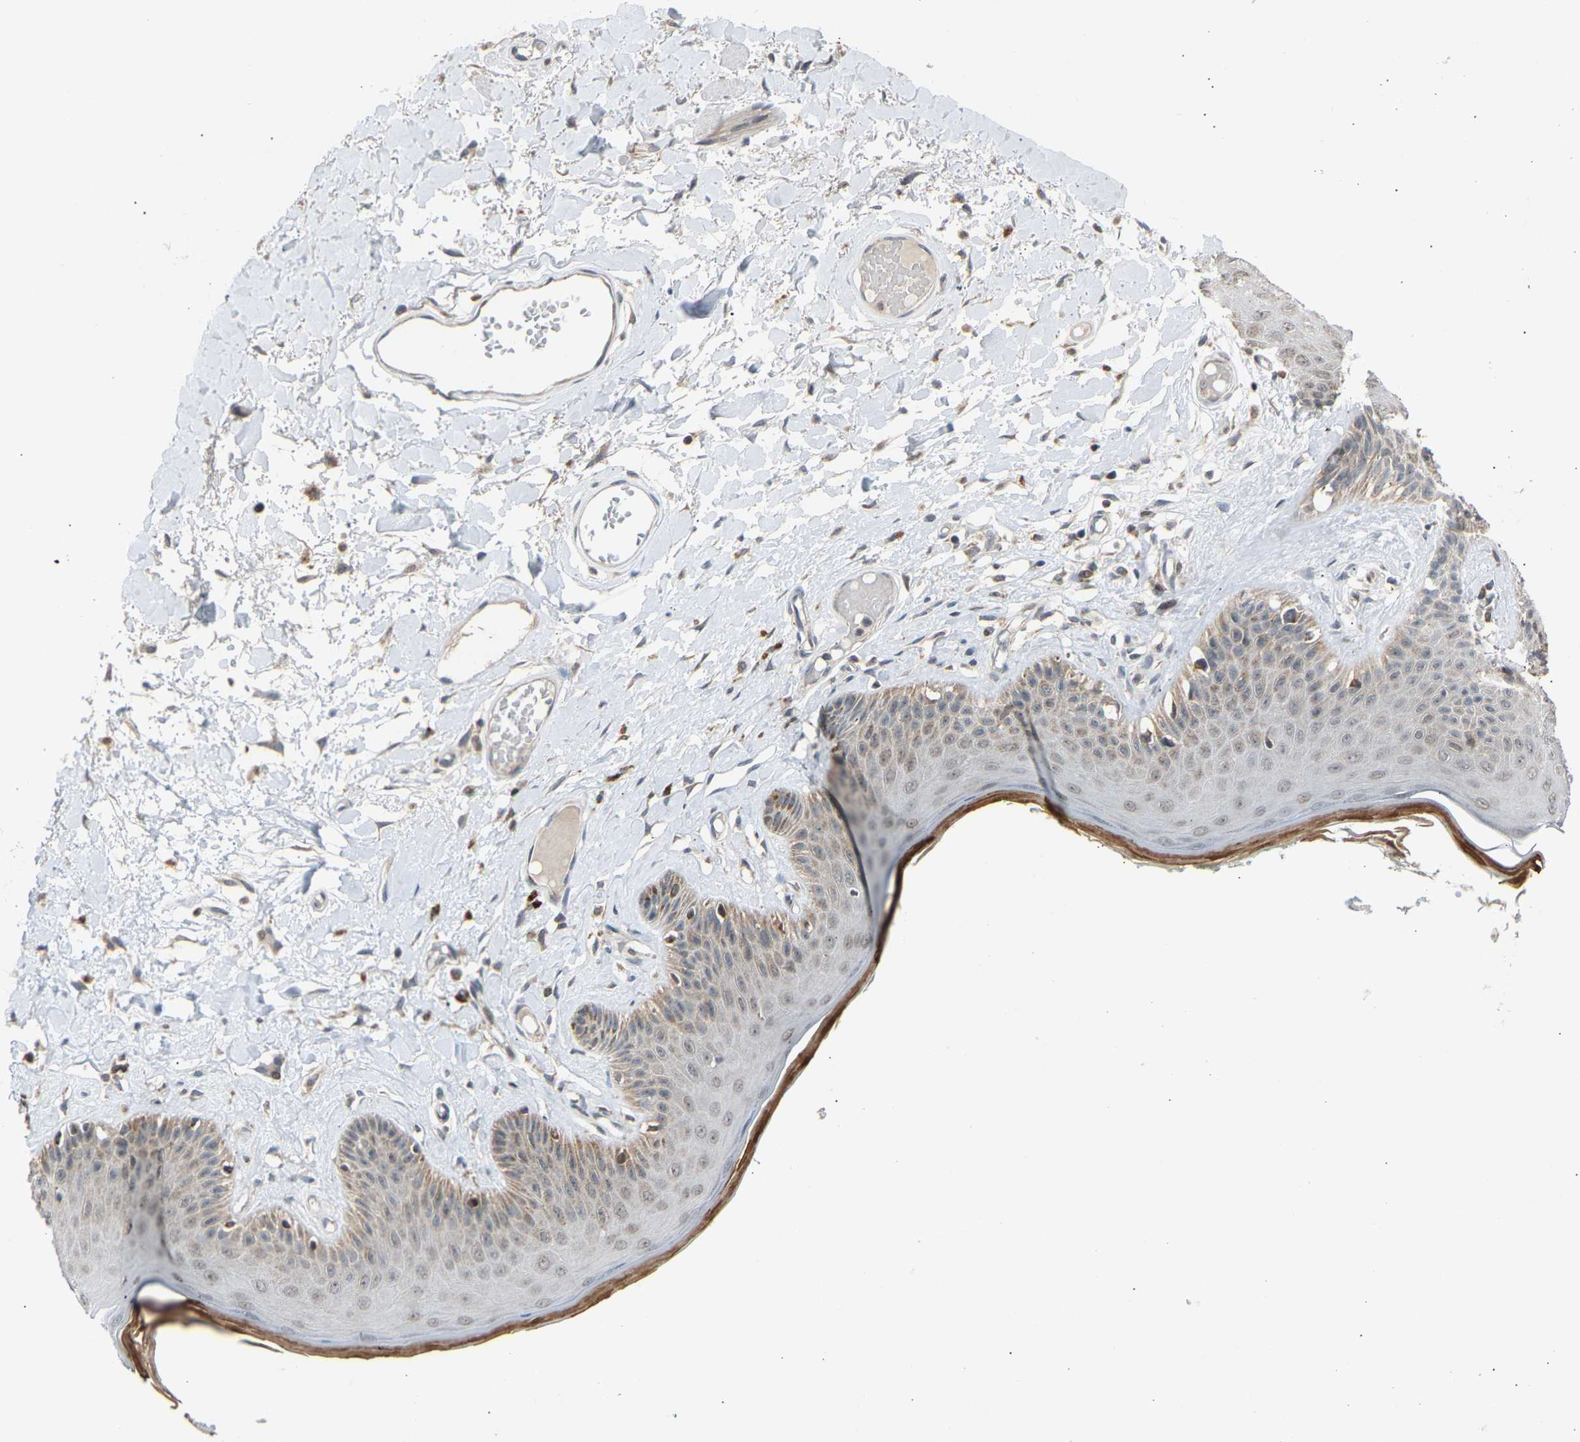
{"staining": {"intensity": "moderate", "quantity": "<25%", "location": "cytoplasmic/membranous"}, "tissue": "skin", "cell_type": "Epidermal cells", "image_type": "normal", "snomed": [{"axis": "morphology", "description": "Normal tissue, NOS"}, {"axis": "topography", "description": "Vulva"}], "caption": "Moderate cytoplasmic/membranous expression is identified in approximately <25% of epidermal cells in unremarkable skin.", "gene": "SLIRP", "patient": {"sex": "female", "age": 73}}